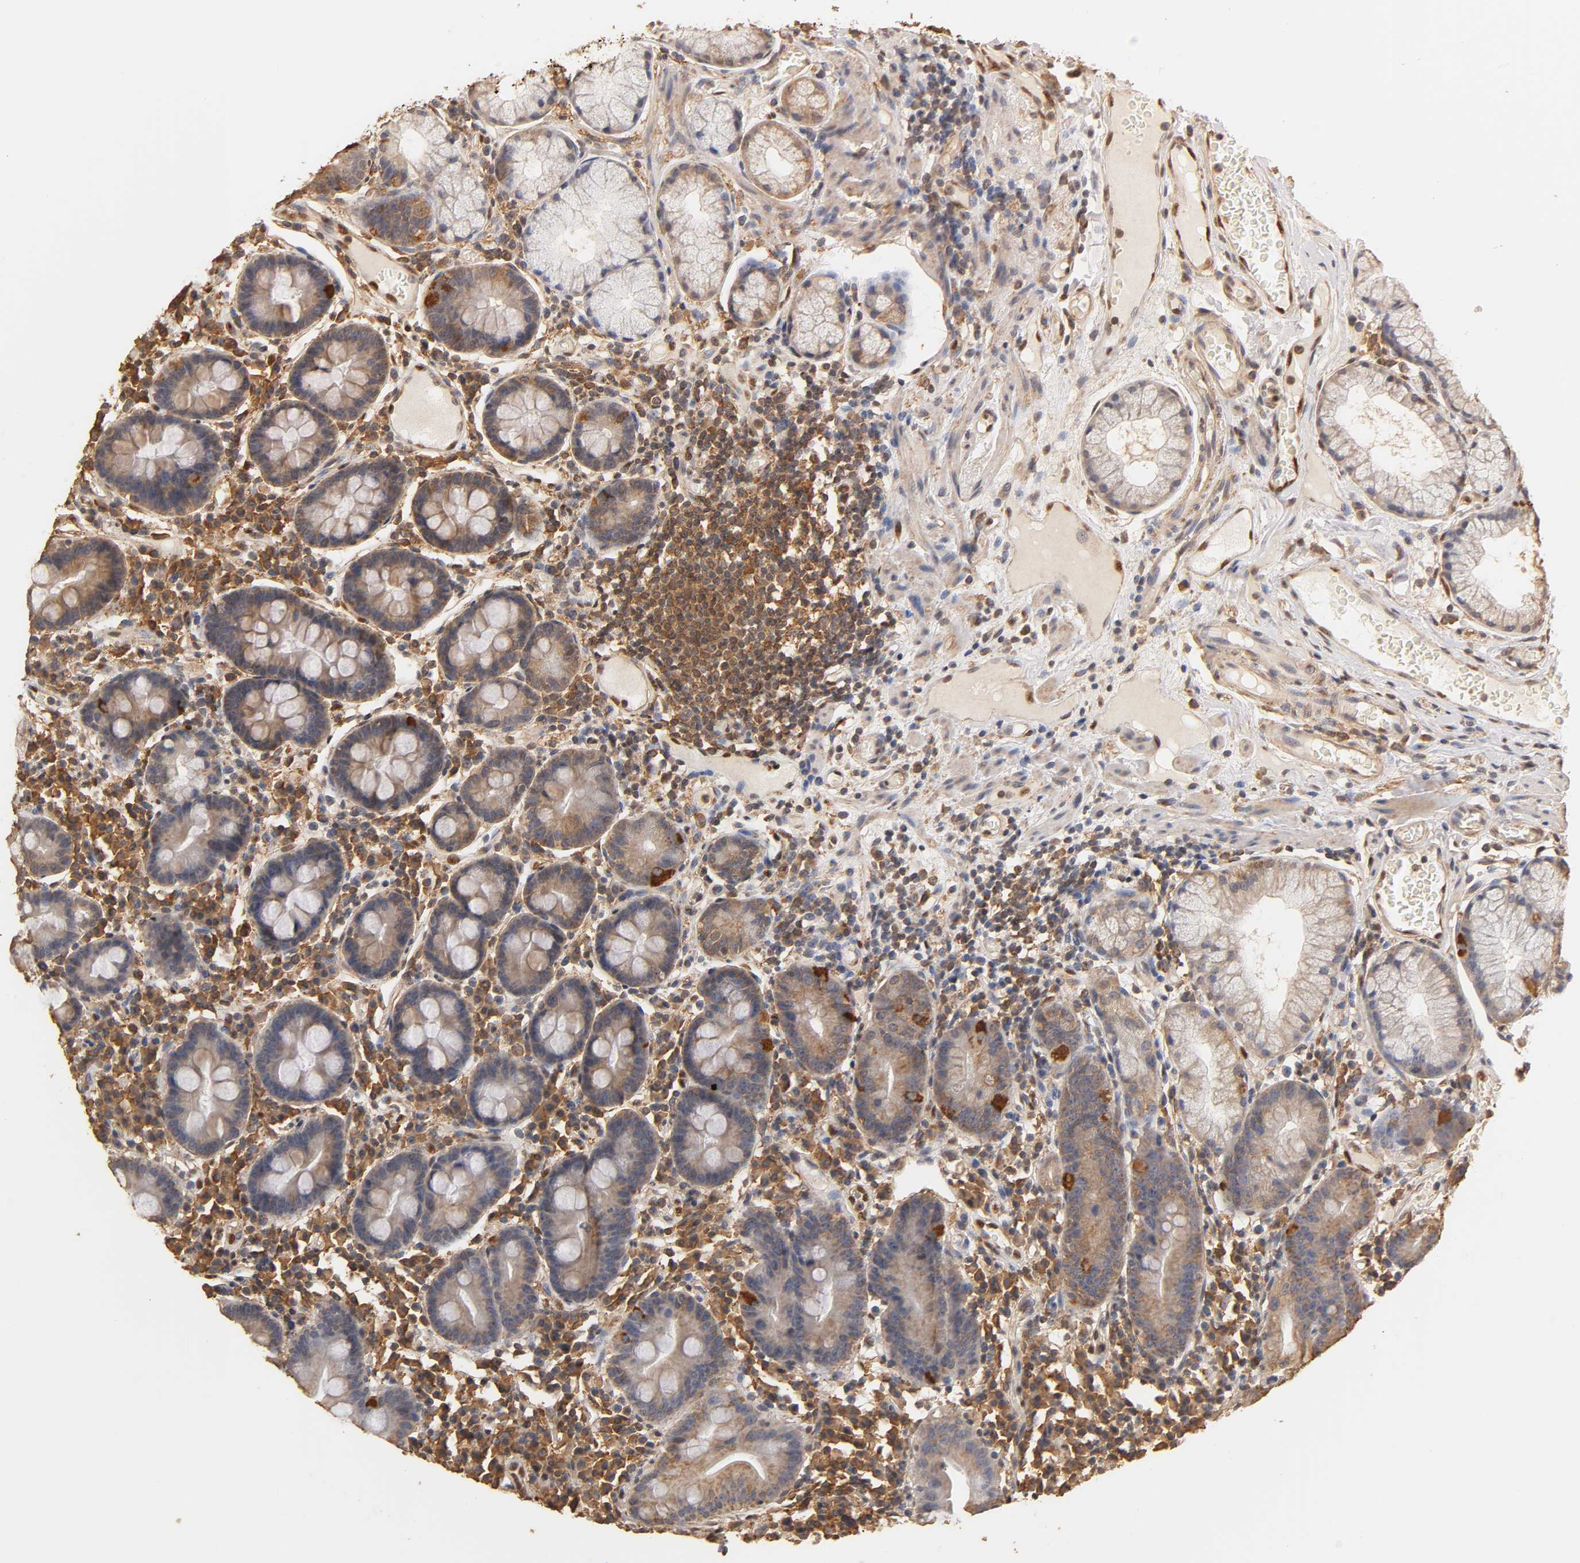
{"staining": {"intensity": "strong", "quantity": ">75%", "location": "cytoplasmic/membranous"}, "tissue": "duodenum", "cell_type": "Glandular cells", "image_type": "normal", "snomed": [{"axis": "morphology", "description": "Normal tissue, NOS"}, {"axis": "topography", "description": "Duodenum"}], "caption": "Immunohistochemistry (IHC) of normal duodenum demonstrates high levels of strong cytoplasmic/membranous staining in about >75% of glandular cells.", "gene": "PKN1", "patient": {"sex": "male", "age": 50}}